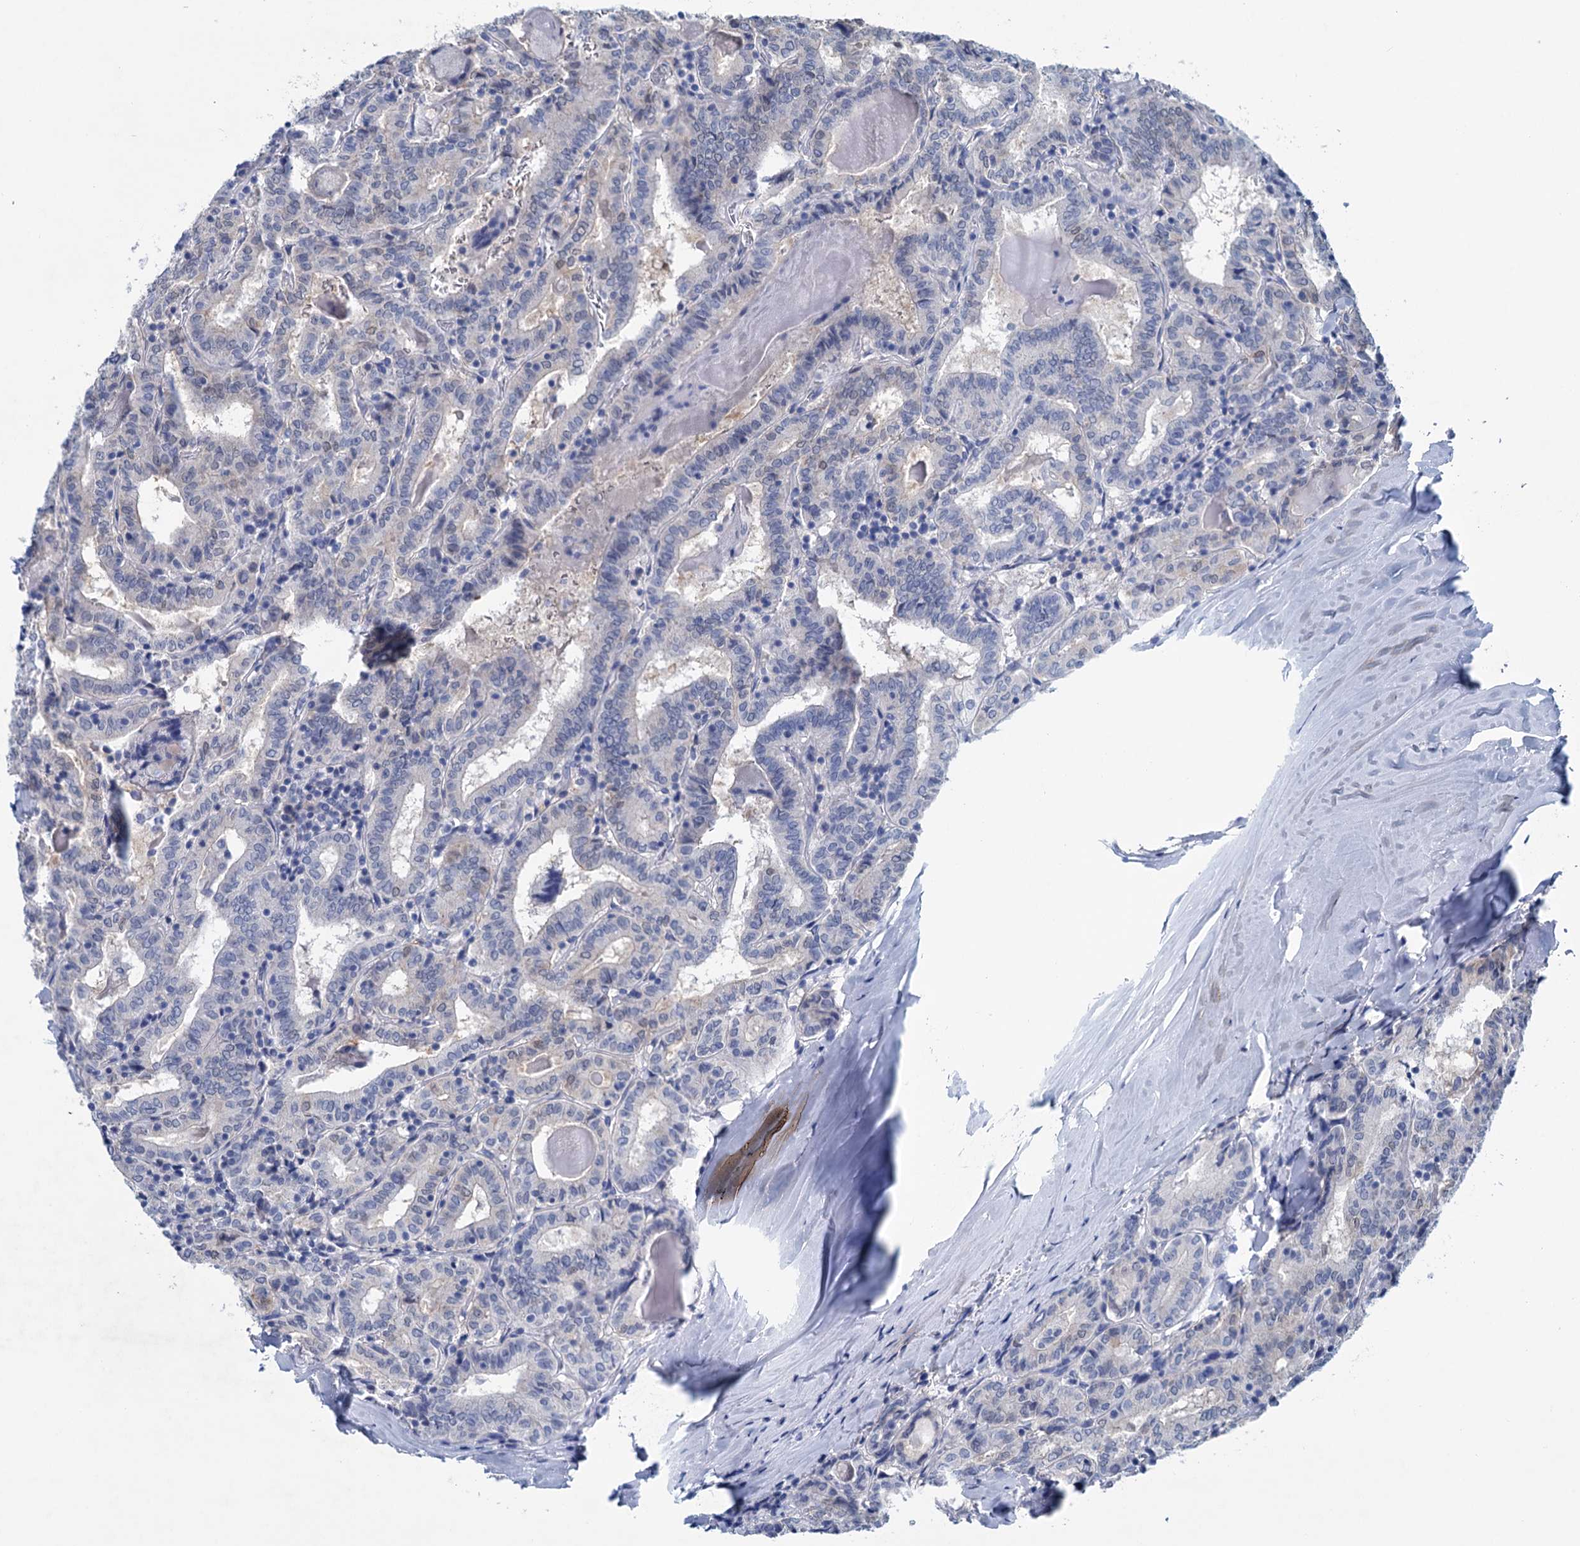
{"staining": {"intensity": "negative", "quantity": "none", "location": "none"}, "tissue": "thyroid cancer", "cell_type": "Tumor cells", "image_type": "cancer", "snomed": [{"axis": "morphology", "description": "Papillary adenocarcinoma, NOS"}, {"axis": "topography", "description": "Thyroid gland"}], "caption": "Thyroid cancer (papillary adenocarcinoma) was stained to show a protein in brown. There is no significant positivity in tumor cells.", "gene": "MYOZ3", "patient": {"sex": "female", "age": 72}}